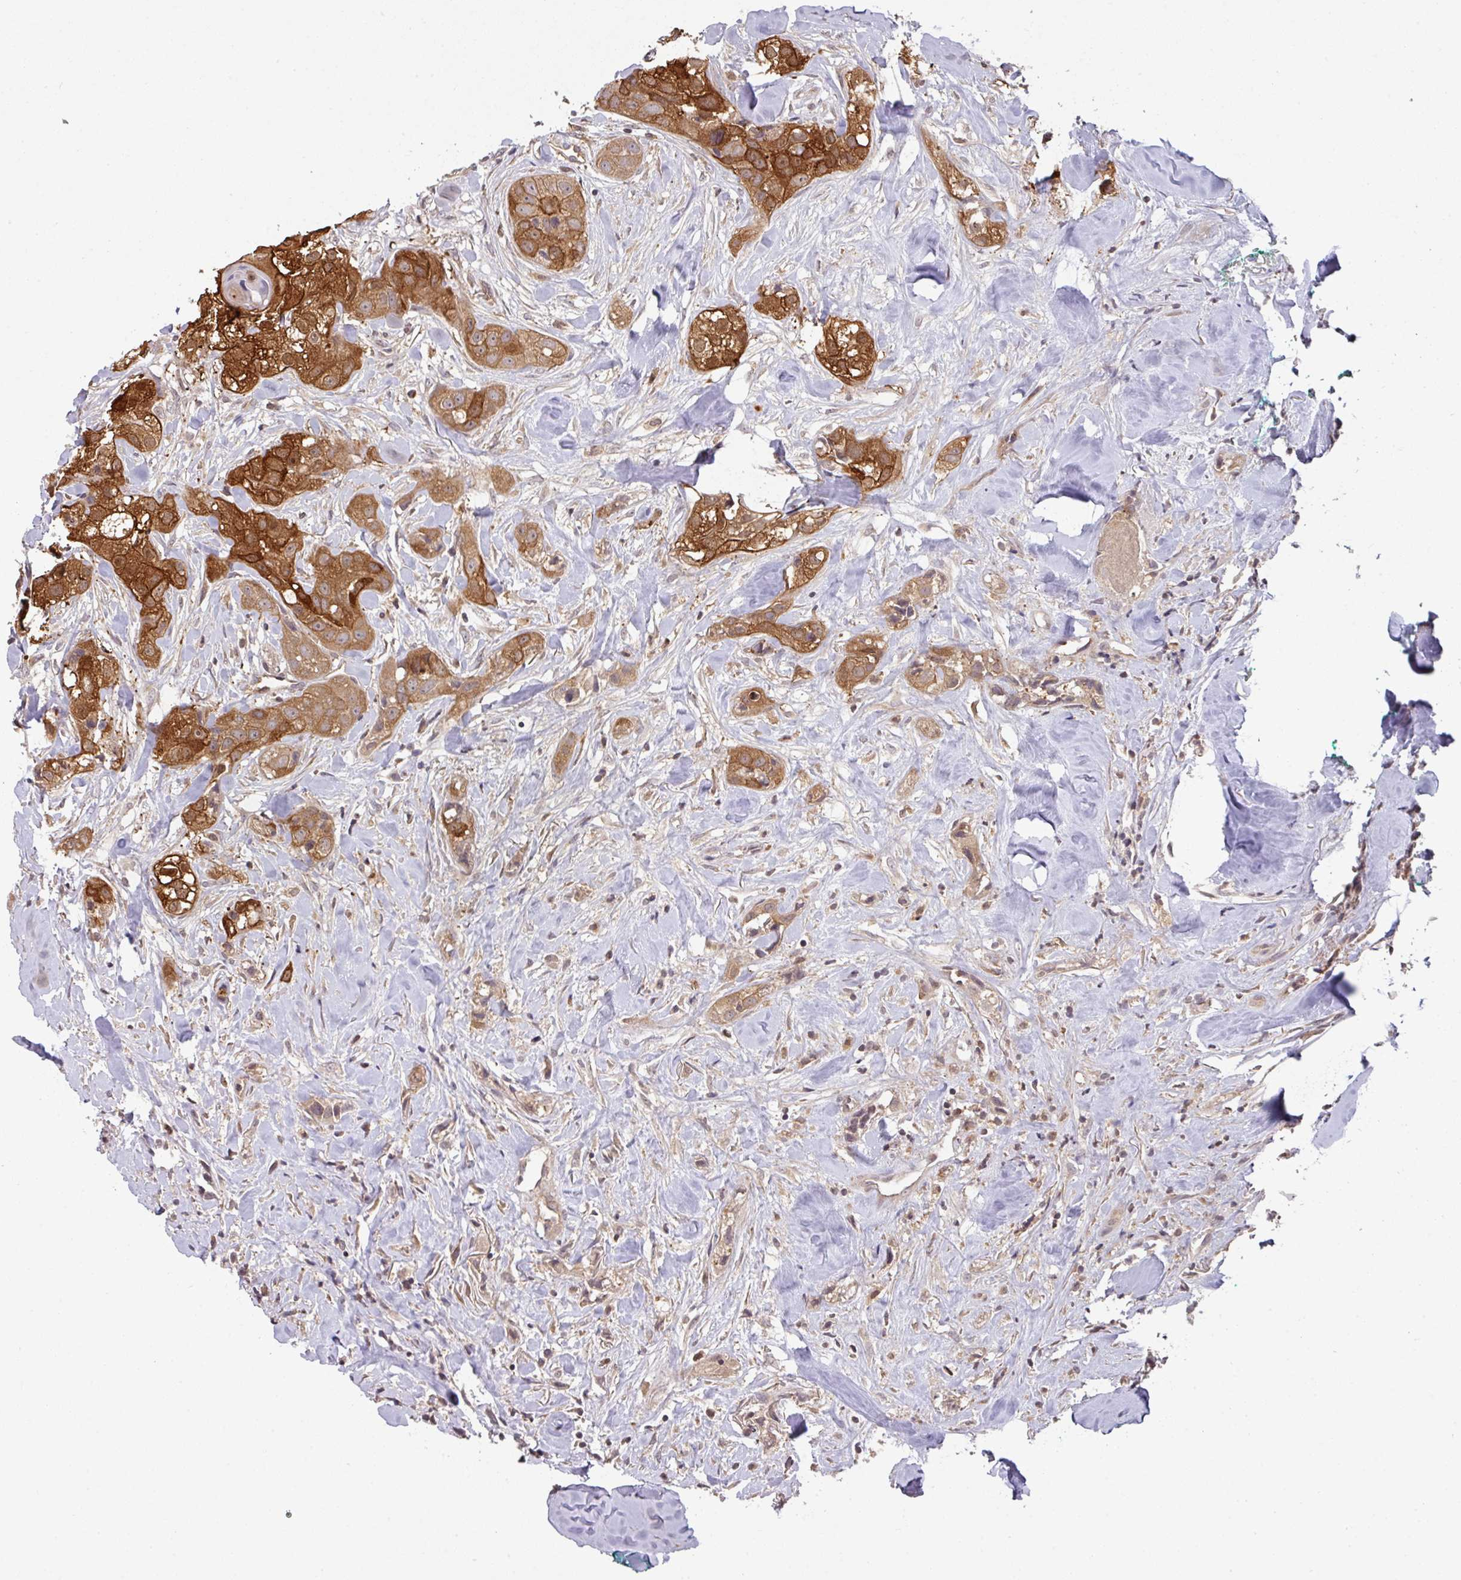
{"staining": {"intensity": "strong", "quantity": ">75%", "location": "cytoplasmic/membranous"}, "tissue": "head and neck cancer", "cell_type": "Tumor cells", "image_type": "cancer", "snomed": [{"axis": "morphology", "description": "Normal tissue, NOS"}, {"axis": "morphology", "description": "Squamous cell carcinoma, NOS"}, {"axis": "topography", "description": "Skeletal muscle"}, {"axis": "topography", "description": "Head-Neck"}], "caption": "Head and neck squamous cell carcinoma stained for a protein reveals strong cytoplasmic/membranous positivity in tumor cells.", "gene": "CYFIP2", "patient": {"sex": "male", "age": 51}}